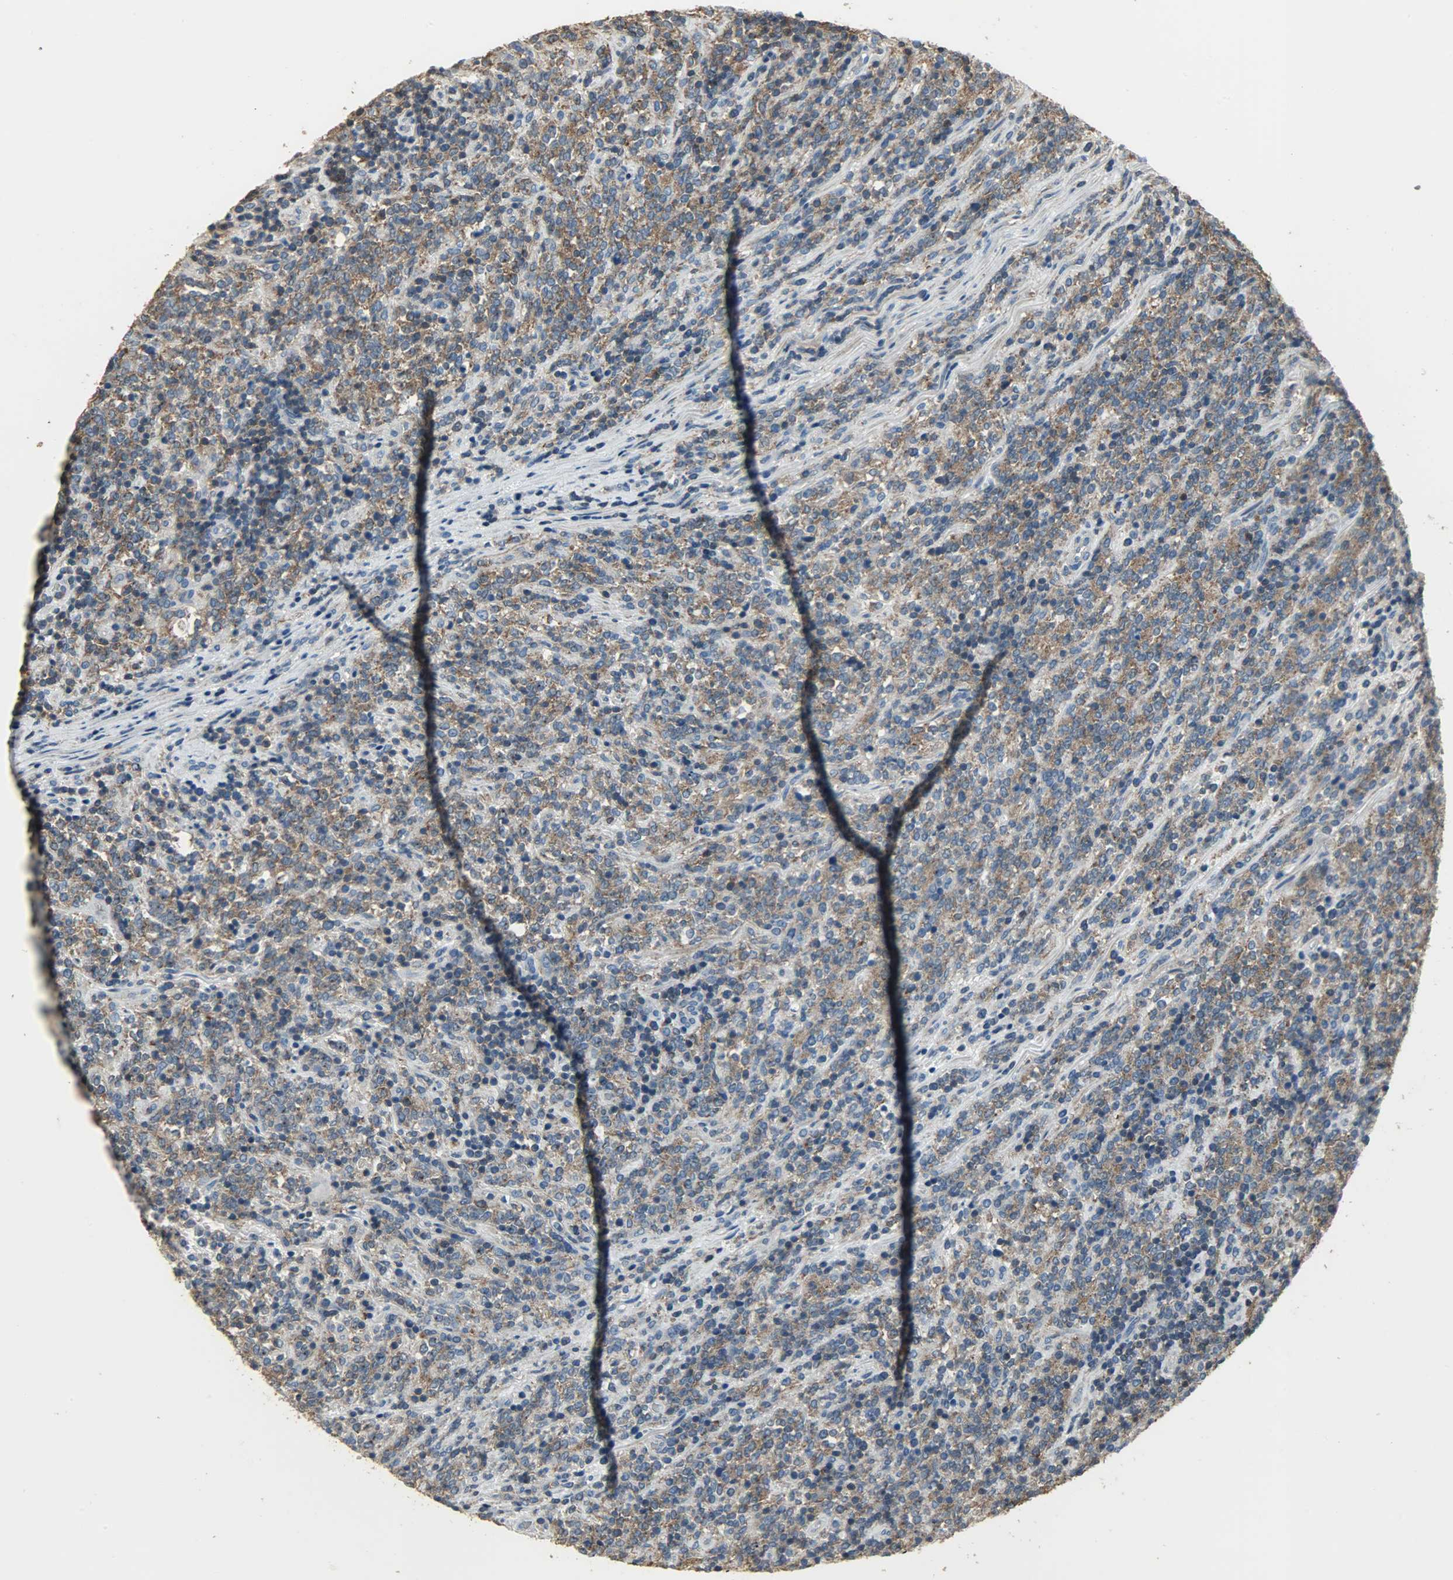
{"staining": {"intensity": "moderate", "quantity": ">75%", "location": "cytoplasmic/membranous"}, "tissue": "lymphoma", "cell_type": "Tumor cells", "image_type": "cancer", "snomed": [{"axis": "morphology", "description": "Malignant lymphoma, non-Hodgkin's type, High grade"}, {"axis": "topography", "description": "Soft tissue"}], "caption": "A high-resolution image shows IHC staining of lymphoma, which shows moderate cytoplasmic/membranous staining in approximately >75% of tumor cells.", "gene": "DNAJA4", "patient": {"sex": "male", "age": 18}}